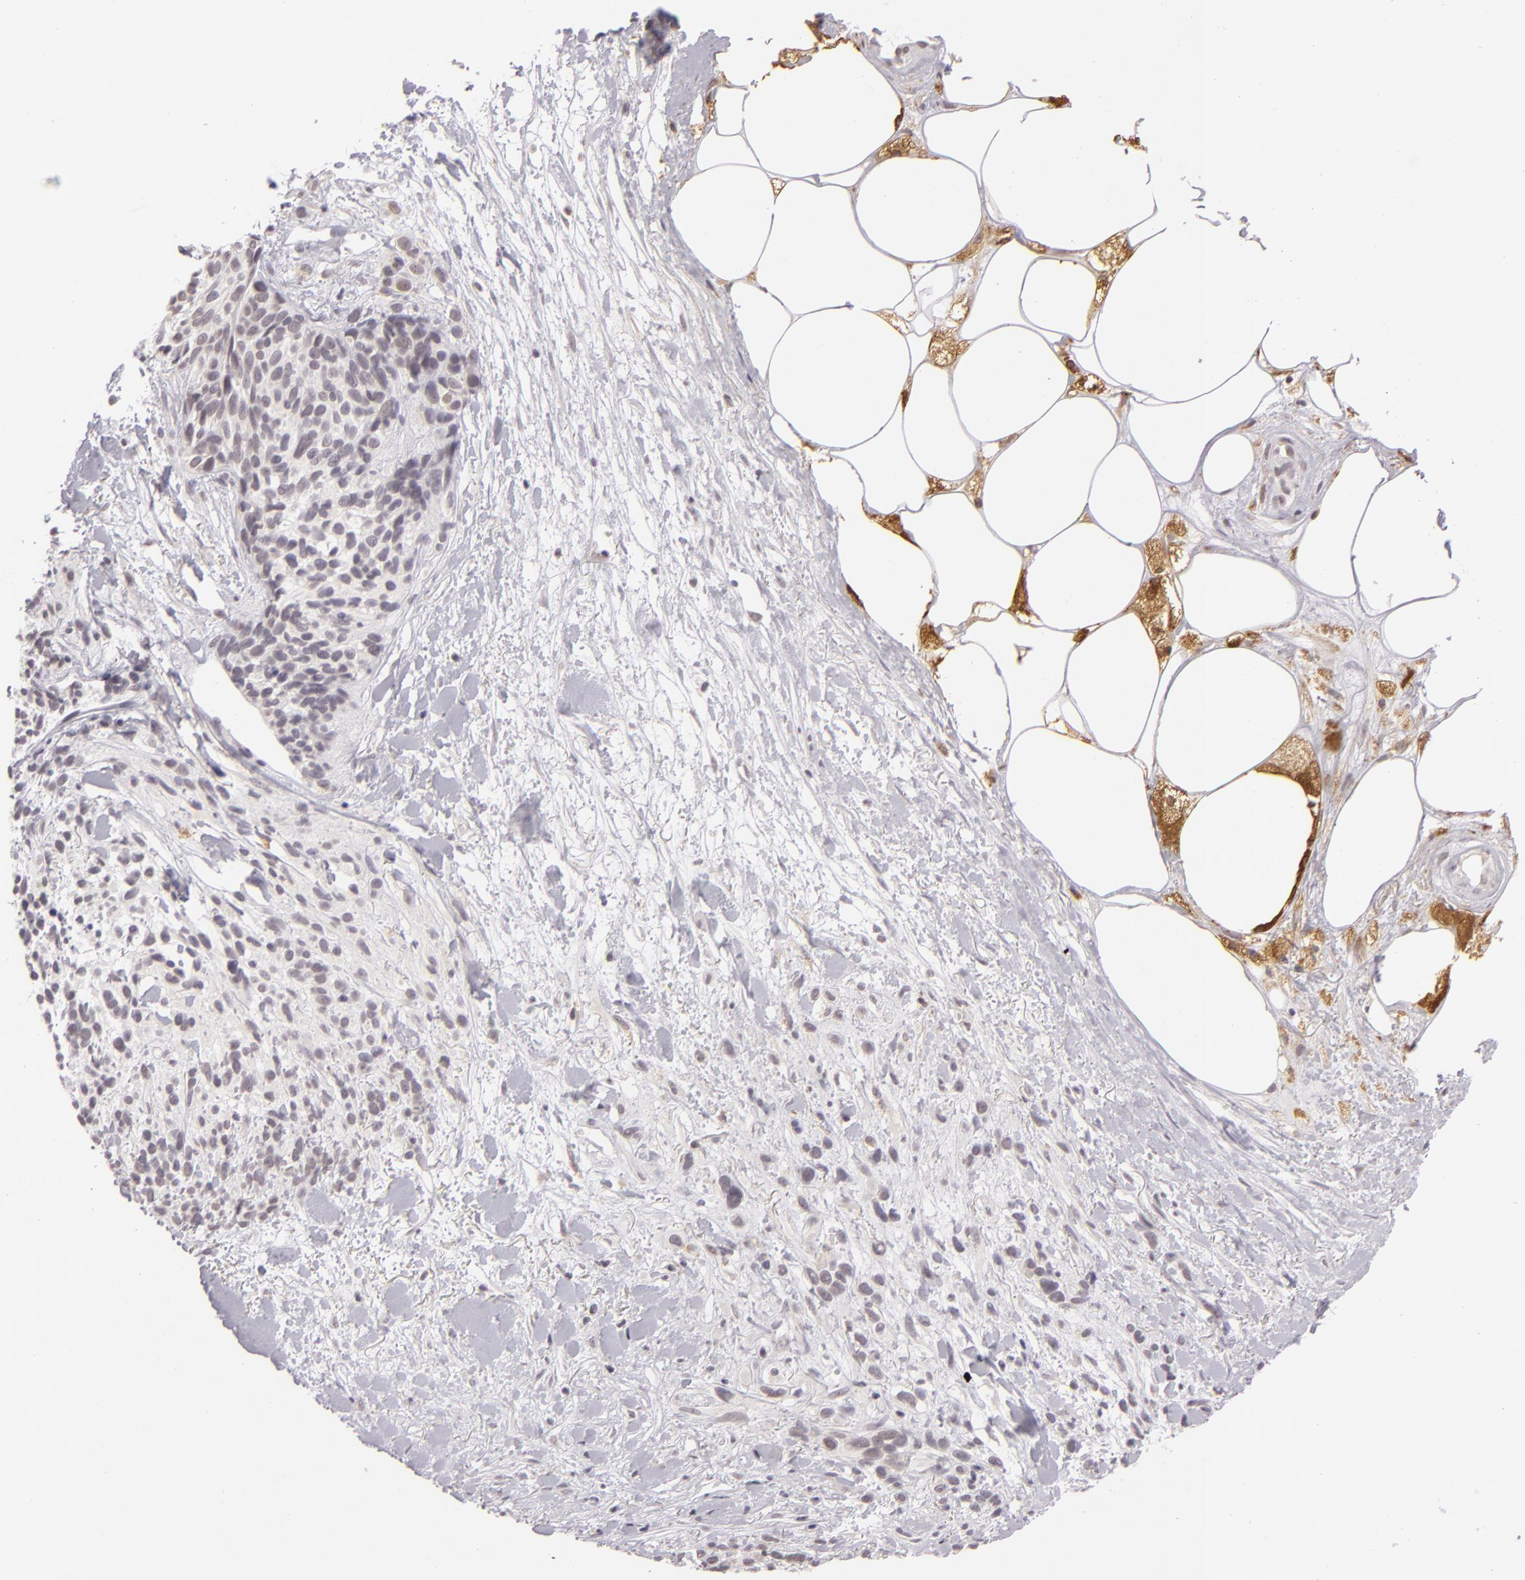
{"staining": {"intensity": "negative", "quantity": "none", "location": "none"}, "tissue": "melanoma", "cell_type": "Tumor cells", "image_type": "cancer", "snomed": [{"axis": "morphology", "description": "Malignant melanoma, NOS"}, {"axis": "topography", "description": "Skin"}], "caption": "Immunohistochemical staining of human melanoma displays no significant positivity in tumor cells.", "gene": "ZNF205", "patient": {"sex": "female", "age": 85}}